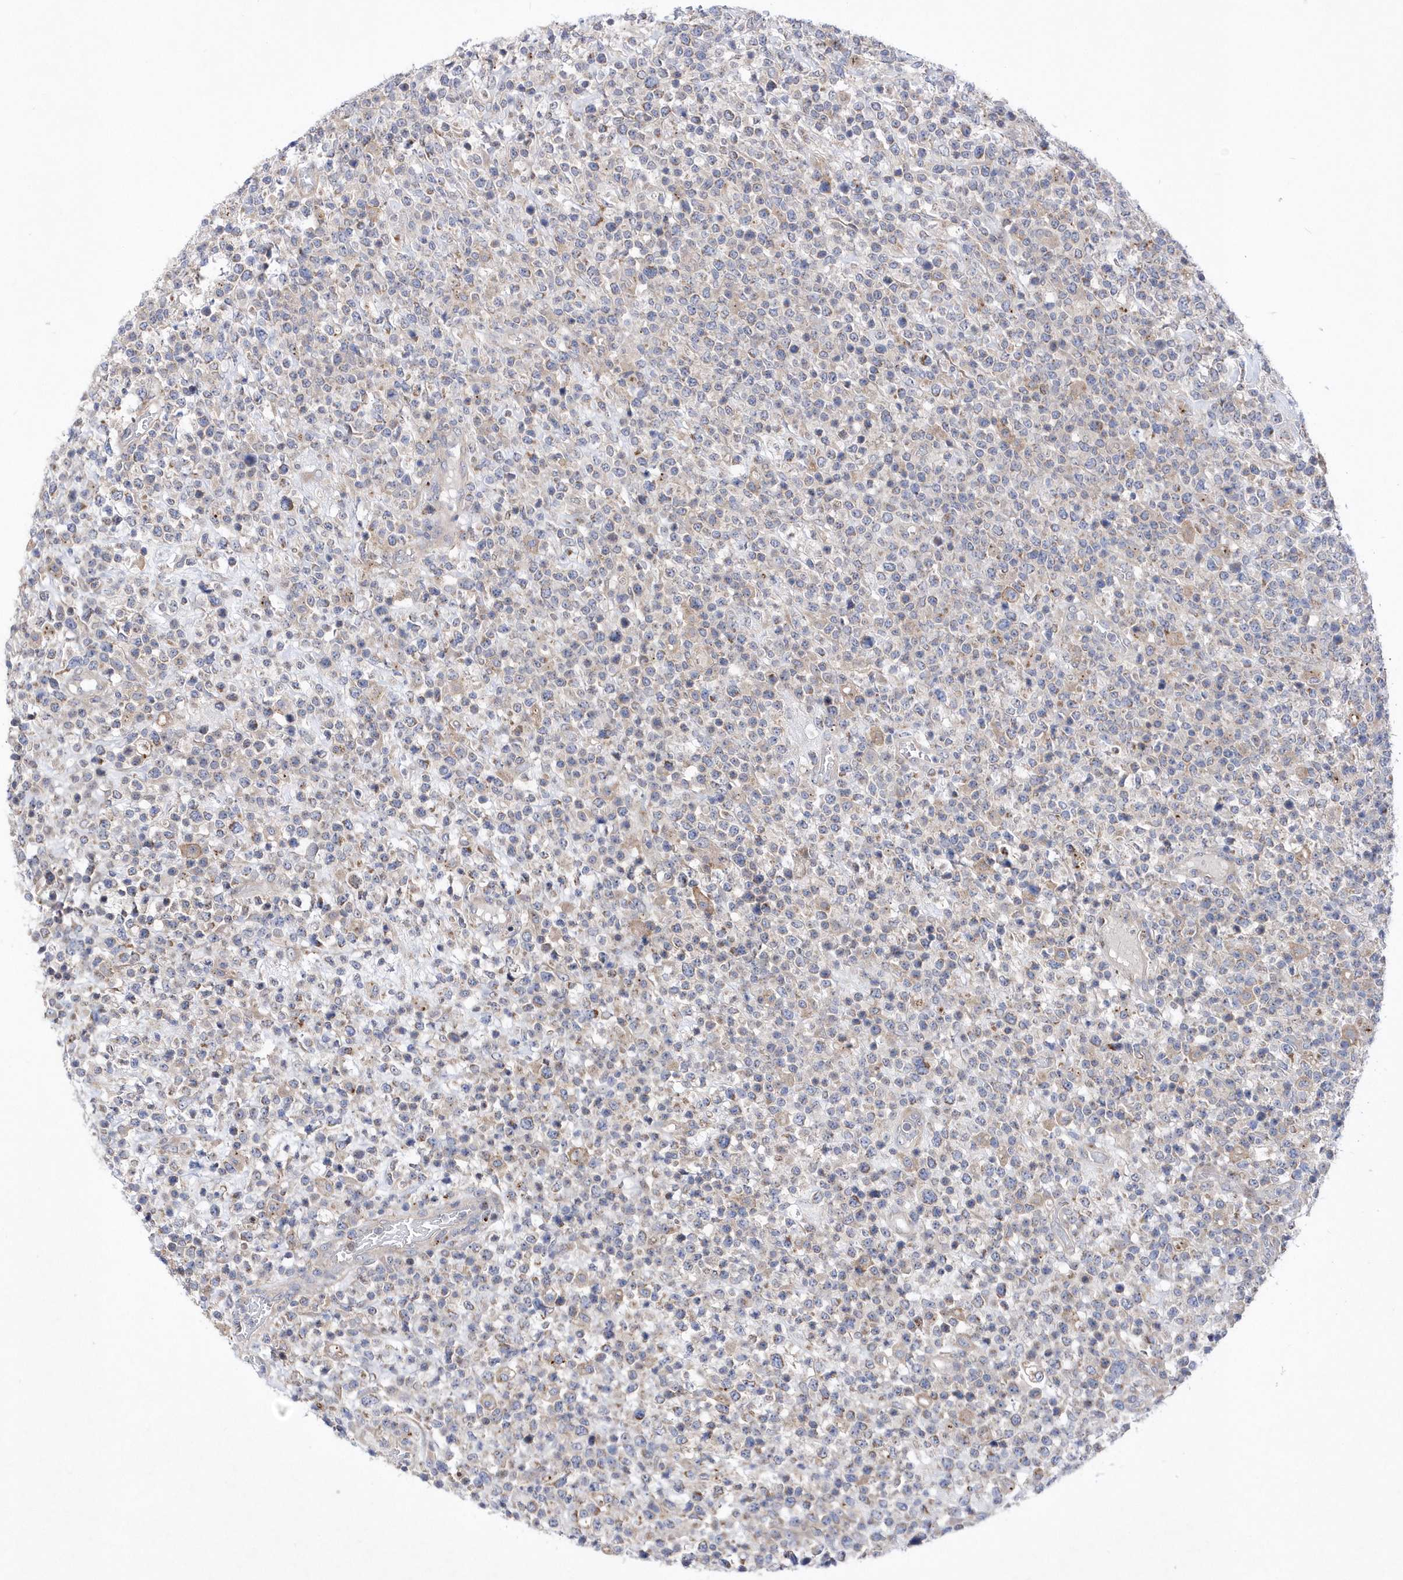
{"staining": {"intensity": "weak", "quantity": "<25%", "location": "cytoplasmic/membranous"}, "tissue": "lymphoma", "cell_type": "Tumor cells", "image_type": "cancer", "snomed": [{"axis": "morphology", "description": "Malignant lymphoma, non-Hodgkin's type, High grade"}, {"axis": "topography", "description": "Colon"}], "caption": "This is an immunohistochemistry histopathology image of high-grade malignant lymphoma, non-Hodgkin's type. There is no expression in tumor cells.", "gene": "LONRF2", "patient": {"sex": "female", "age": 53}}